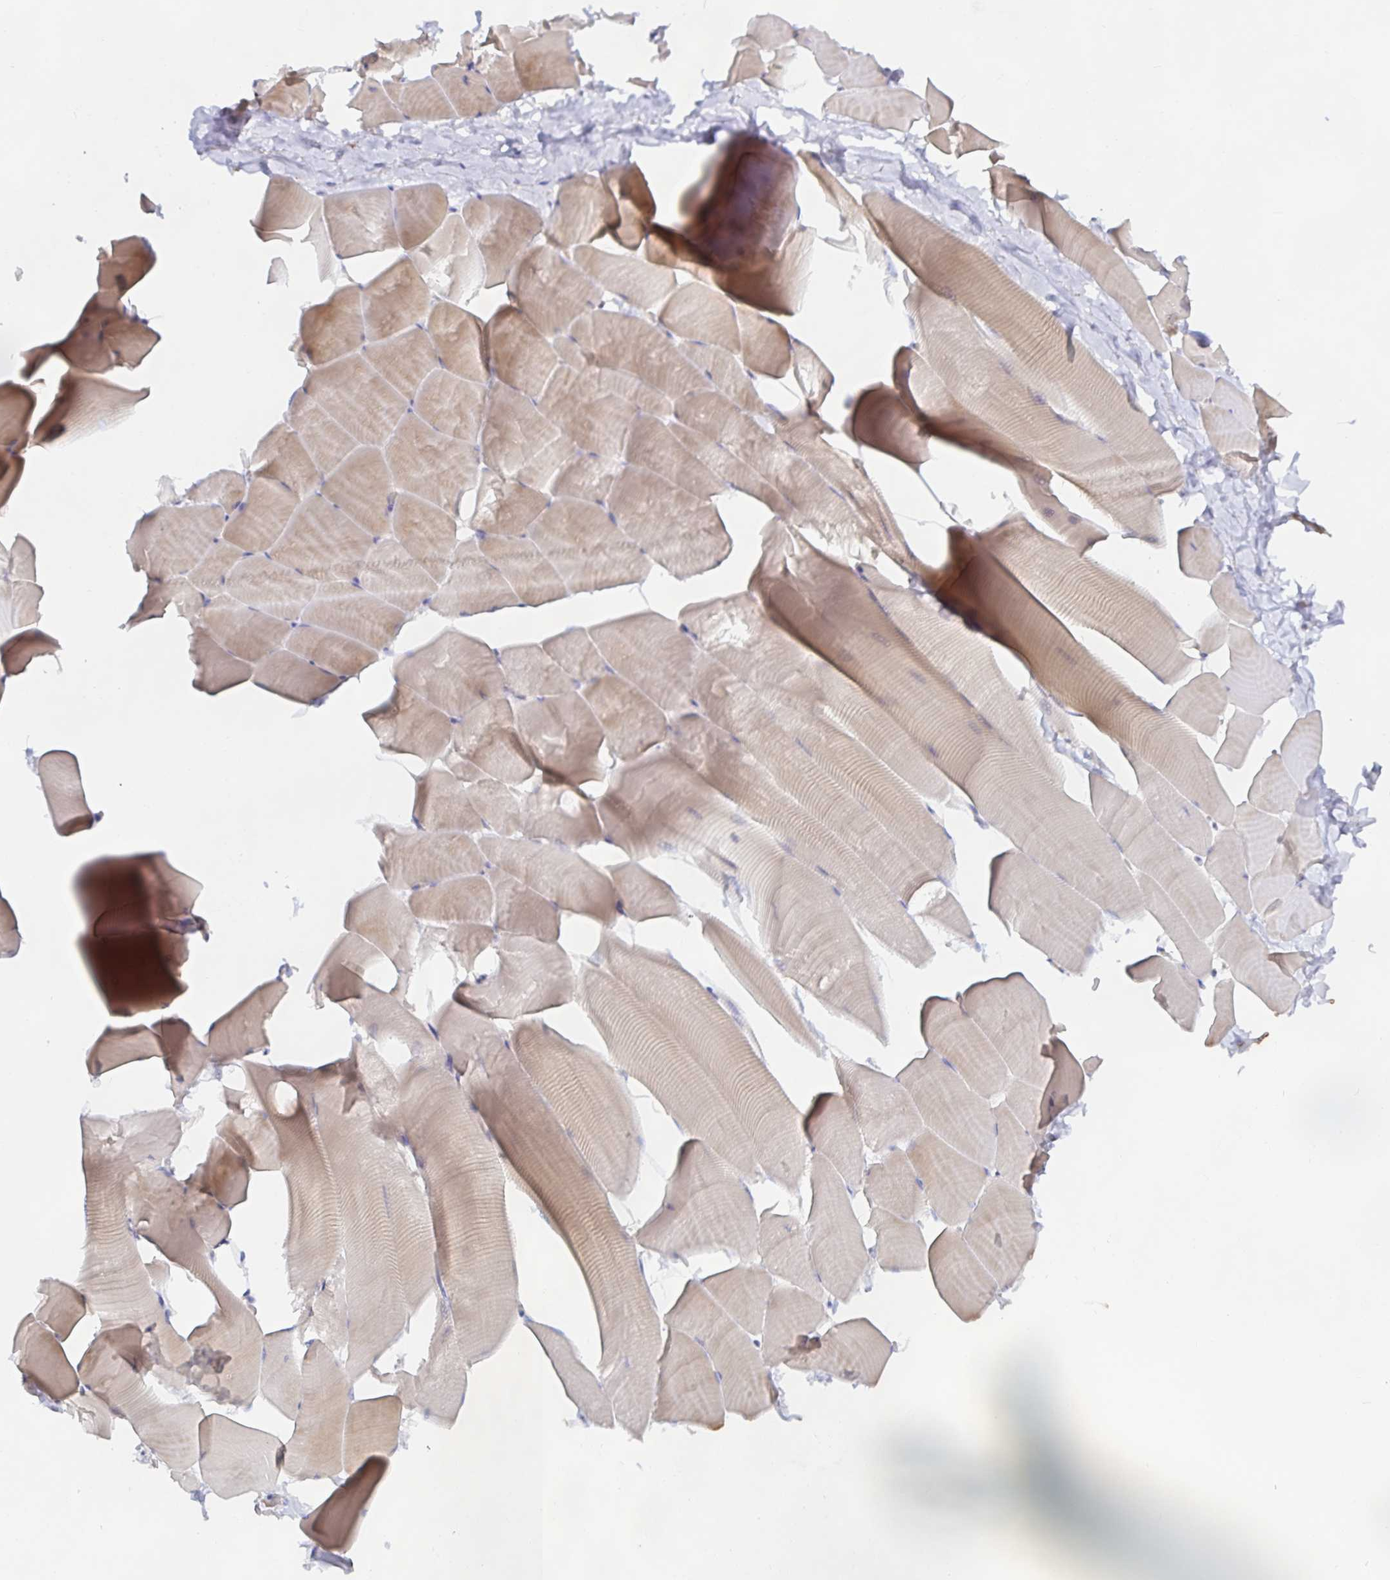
{"staining": {"intensity": "weak", "quantity": ">75%", "location": "cytoplasmic/membranous"}, "tissue": "skeletal muscle", "cell_type": "Myocytes", "image_type": "normal", "snomed": [{"axis": "morphology", "description": "Normal tissue, NOS"}, {"axis": "topography", "description": "Skeletal muscle"}], "caption": "This histopathology image shows IHC staining of unremarkable skeletal muscle, with low weak cytoplasmic/membranous expression in about >75% of myocytes.", "gene": "METTL22", "patient": {"sex": "male", "age": 25}}